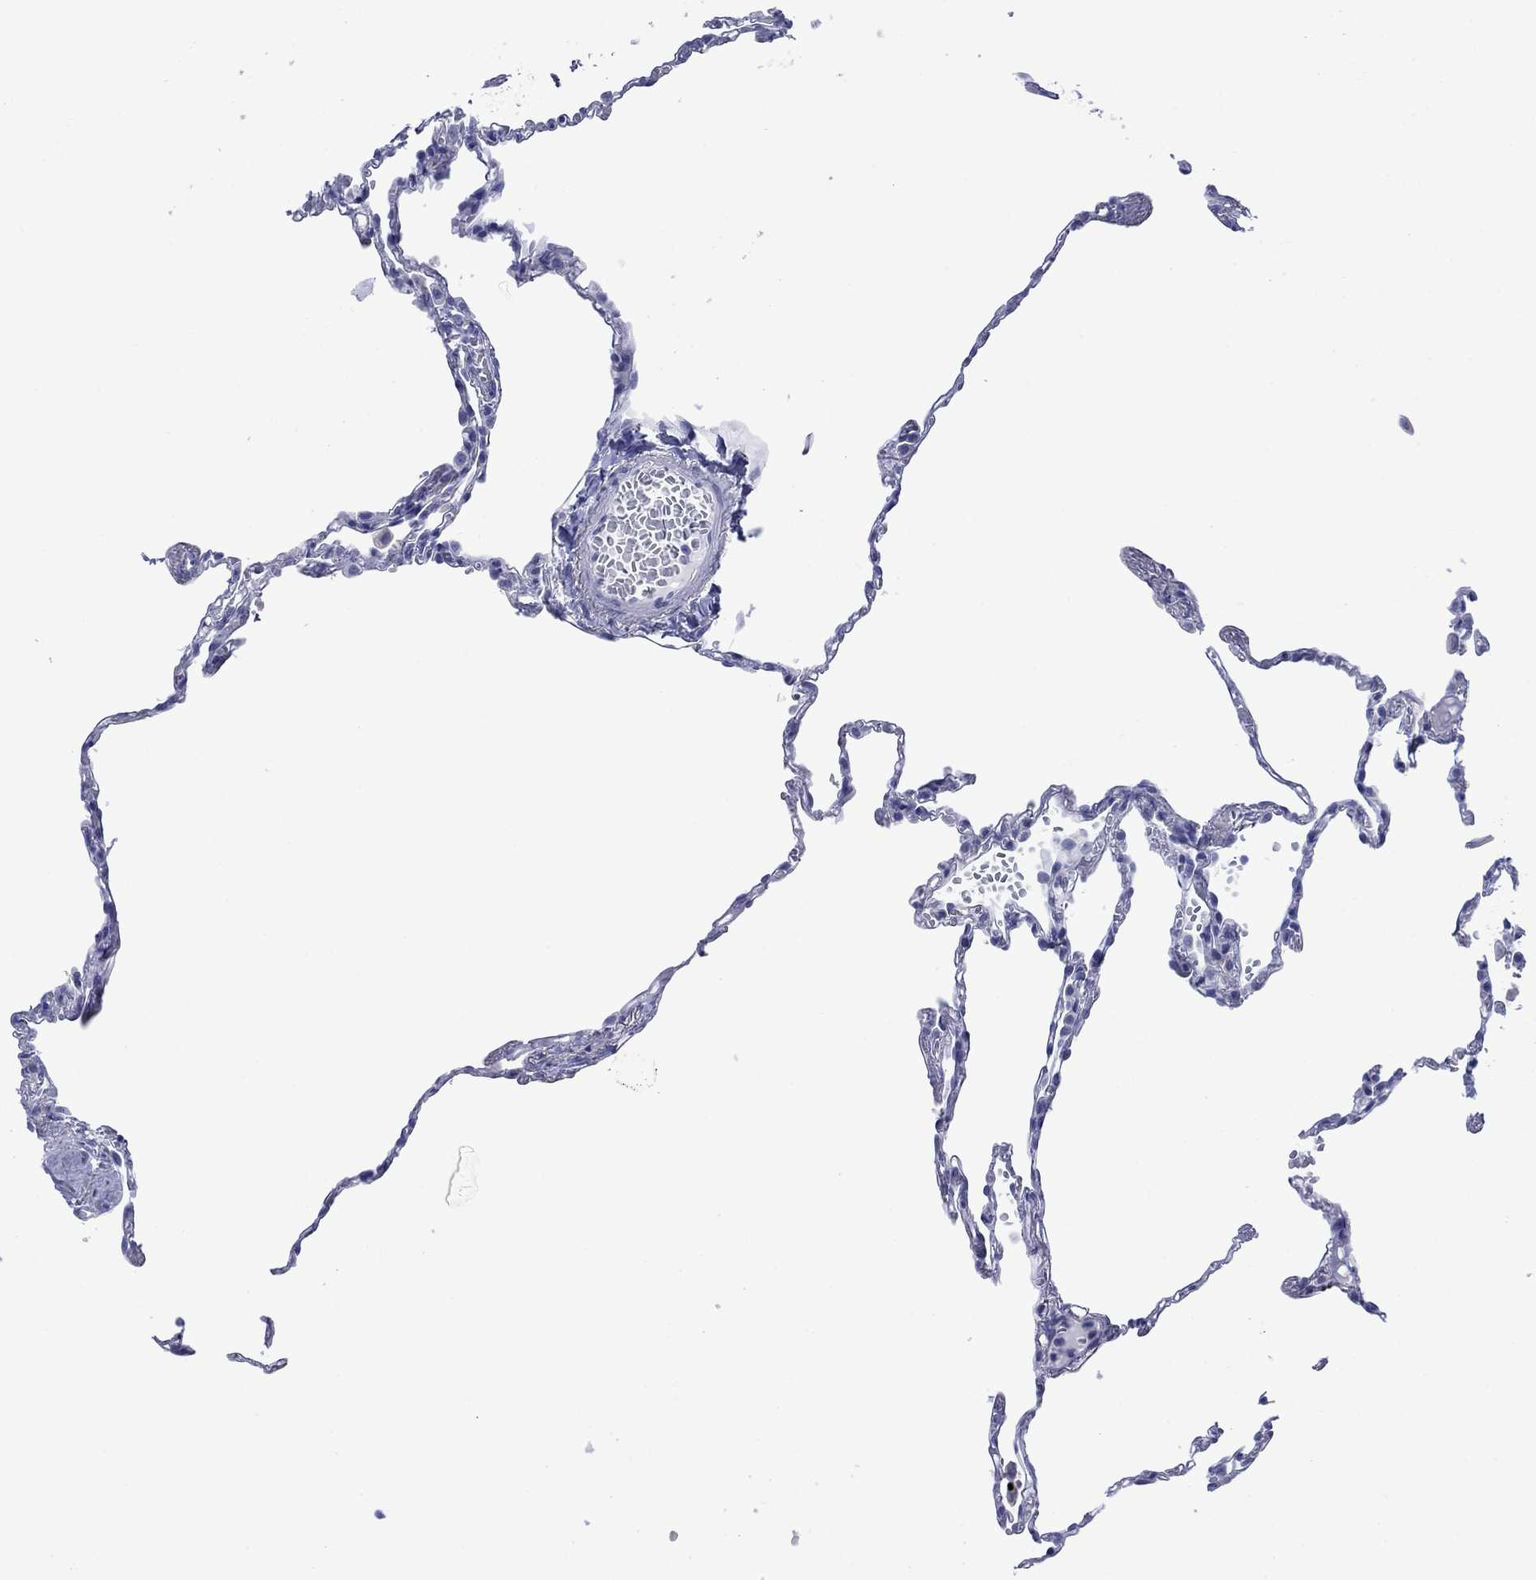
{"staining": {"intensity": "negative", "quantity": "none", "location": "none"}, "tissue": "lung", "cell_type": "Alveolar cells", "image_type": "normal", "snomed": [{"axis": "morphology", "description": "Normal tissue, NOS"}, {"axis": "topography", "description": "Lung"}], "caption": "DAB immunohistochemical staining of normal lung displays no significant staining in alveolar cells.", "gene": "MLANA", "patient": {"sex": "male", "age": 78}}